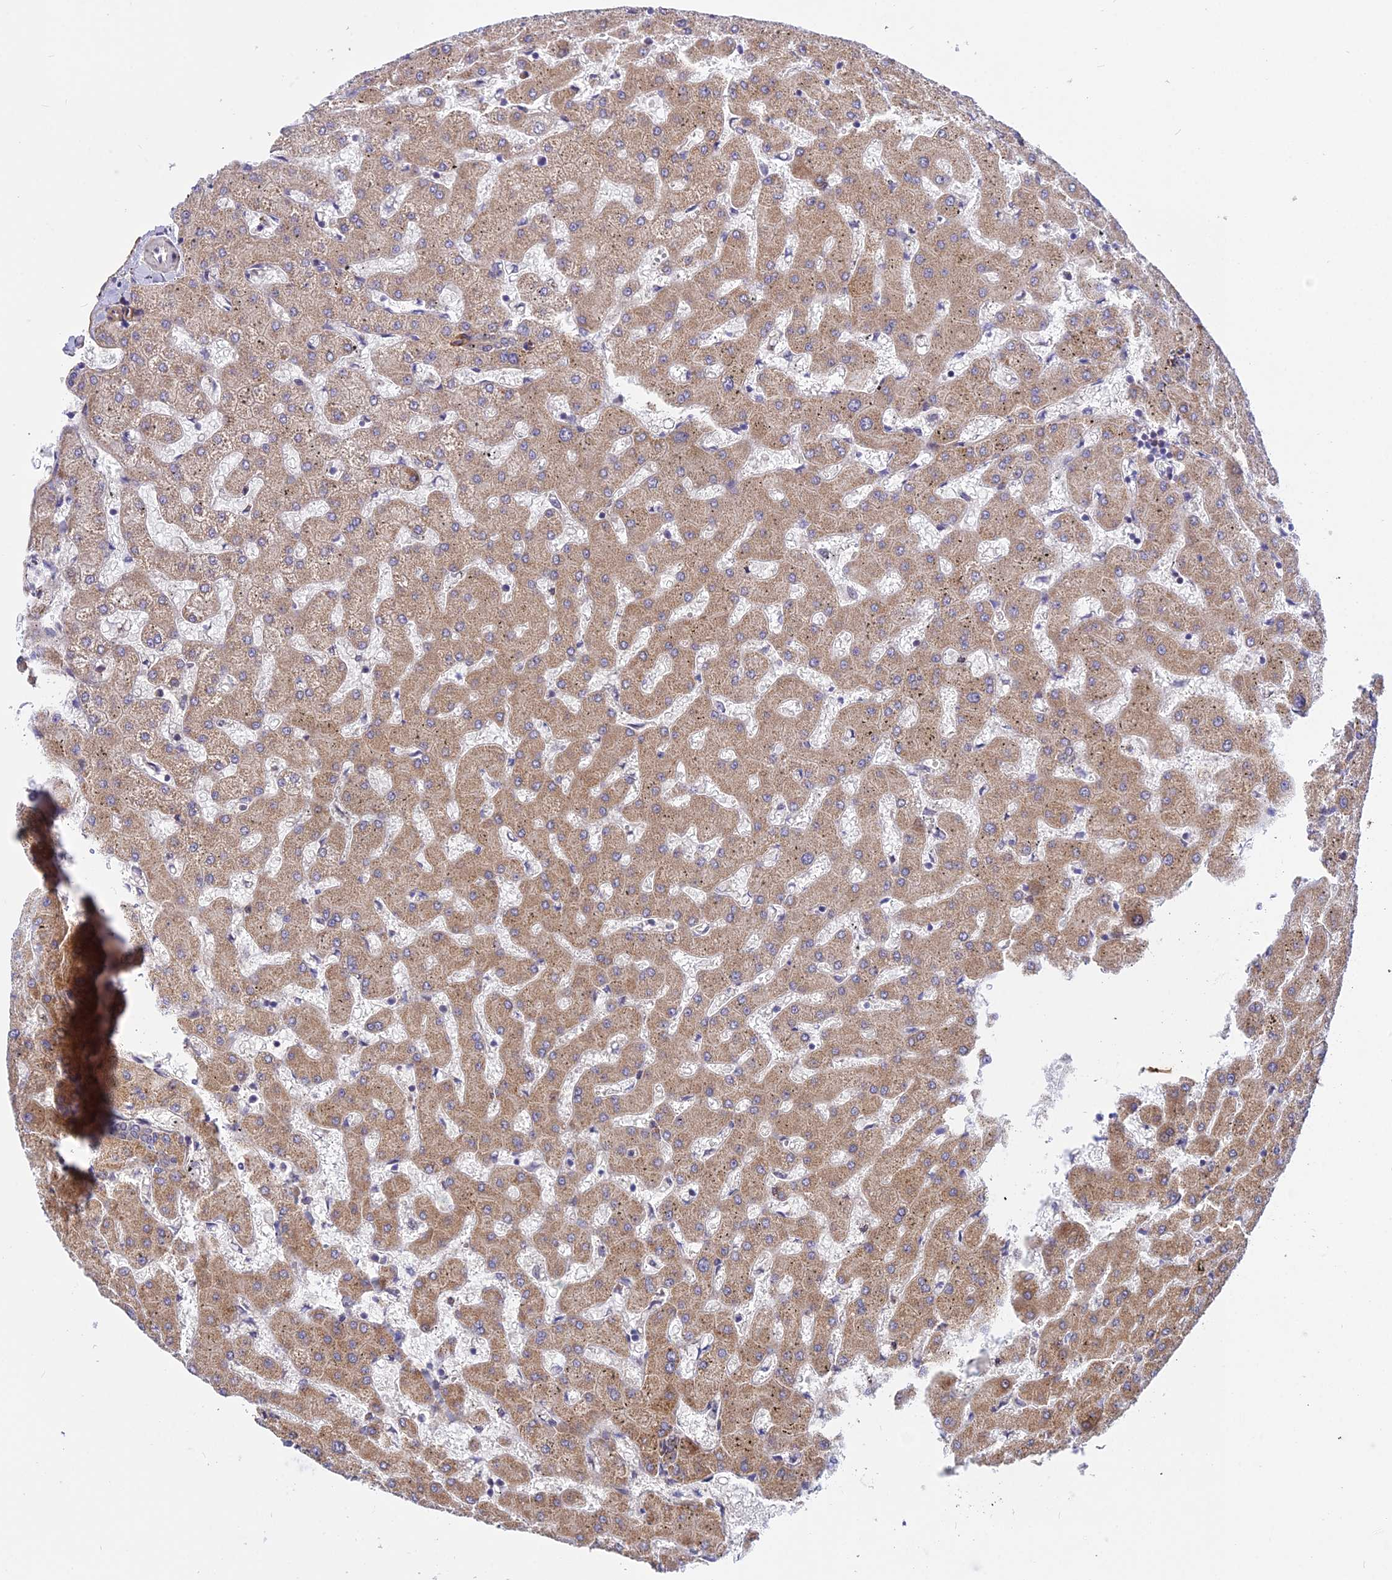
{"staining": {"intensity": "weak", "quantity": ">75%", "location": "cytoplasmic/membranous"}, "tissue": "liver", "cell_type": "Cholangiocytes", "image_type": "normal", "snomed": [{"axis": "morphology", "description": "Normal tissue, NOS"}, {"axis": "topography", "description": "Liver"}], "caption": "Immunohistochemistry (IHC) of normal human liver demonstrates low levels of weak cytoplasmic/membranous positivity in about >75% of cholangiocytes.", "gene": "TRIM43B", "patient": {"sex": "female", "age": 63}}